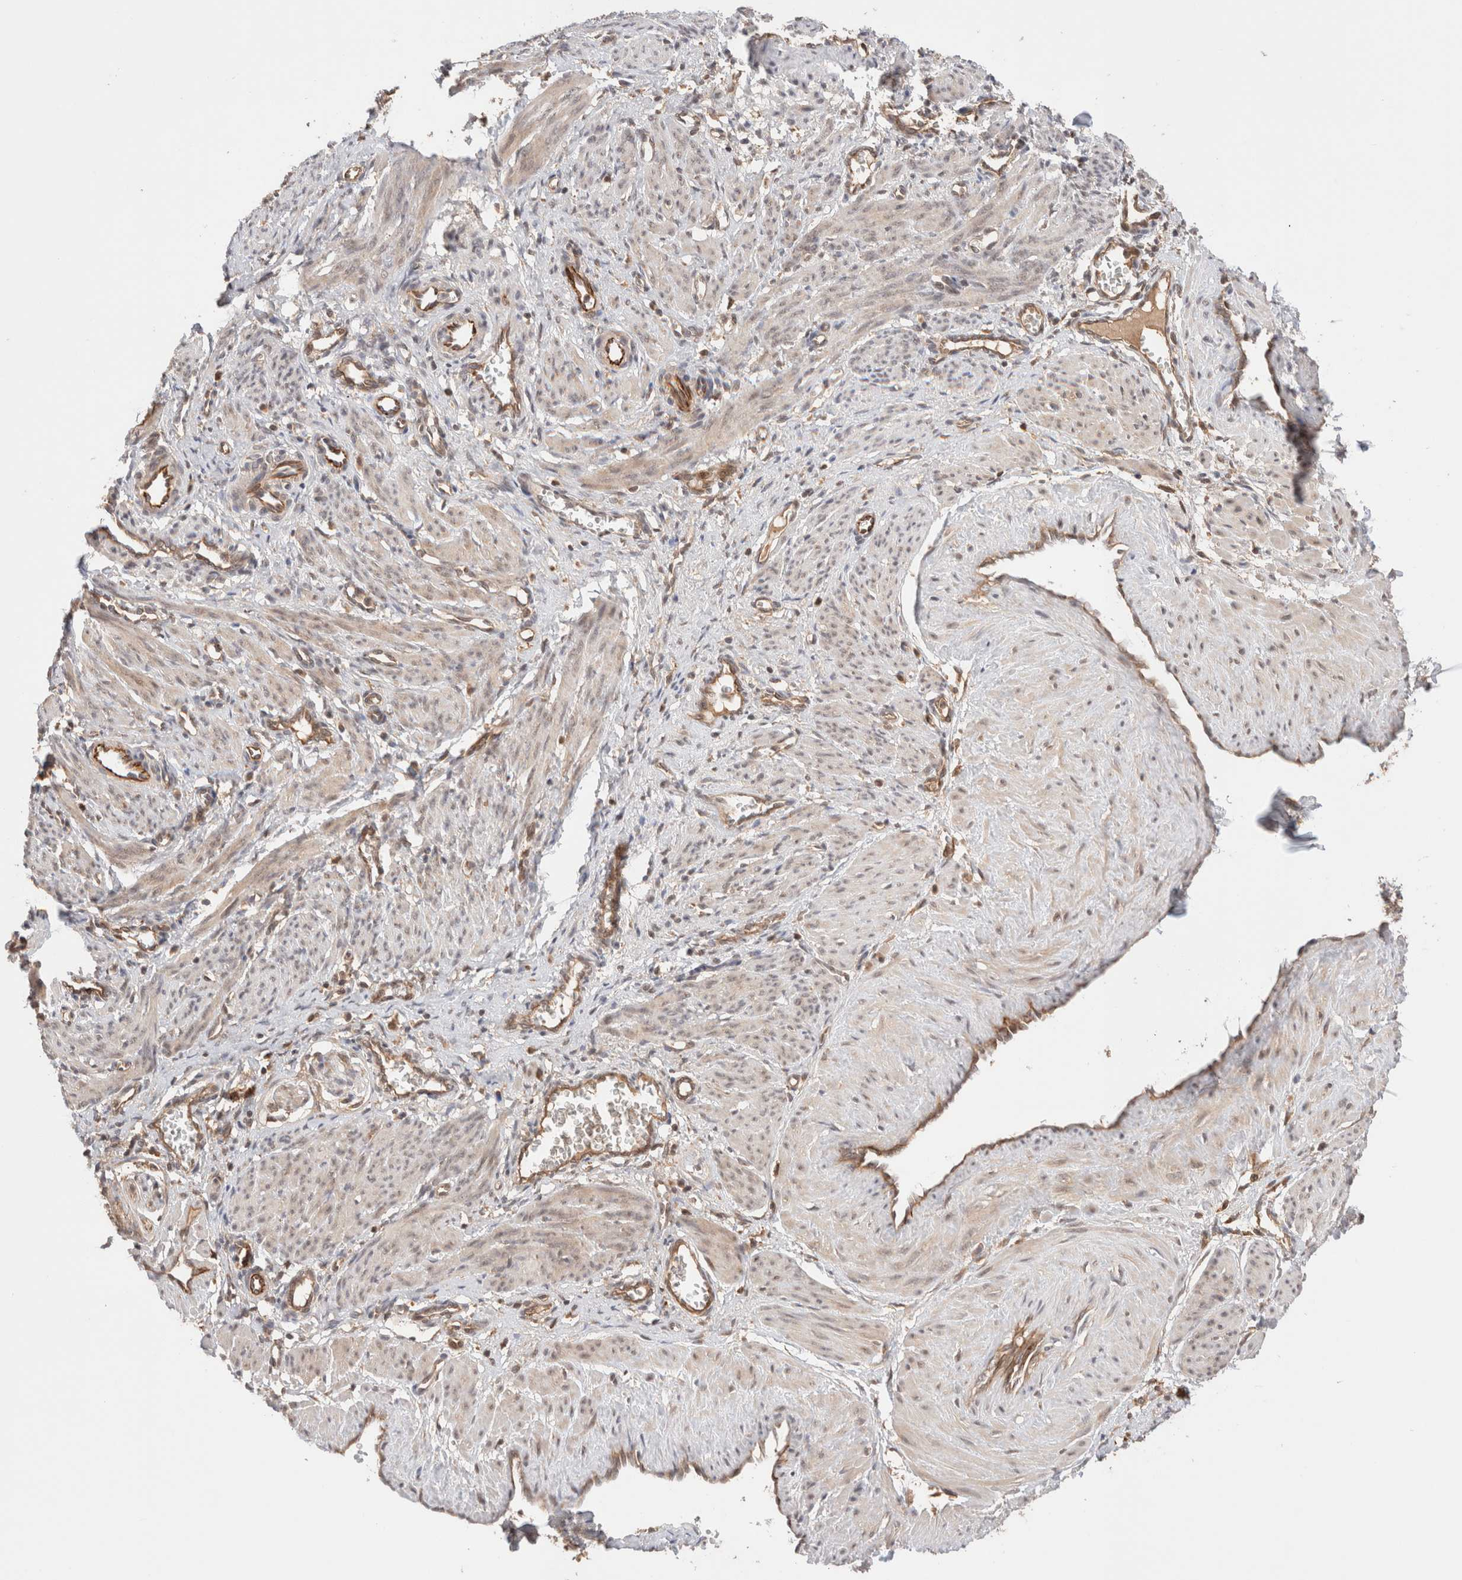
{"staining": {"intensity": "weak", "quantity": ">75%", "location": "cytoplasmic/membranous"}, "tissue": "smooth muscle", "cell_type": "Smooth muscle cells", "image_type": "normal", "snomed": [{"axis": "morphology", "description": "Normal tissue, NOS"}, {"axis": "topography", "description": "Endometrium"}], "caption": "An immunohistochemistry image of normal tissue is shown. Protein staining in brown highlights weak cytoplasmic/membranous positivity in smooth muscle within smooth muscle cells. The protein of interest is shown in brown color, while the nuclei are stained blue.", "gene": "SIKE1", "patient": {"sex": "female", "age": 33}}